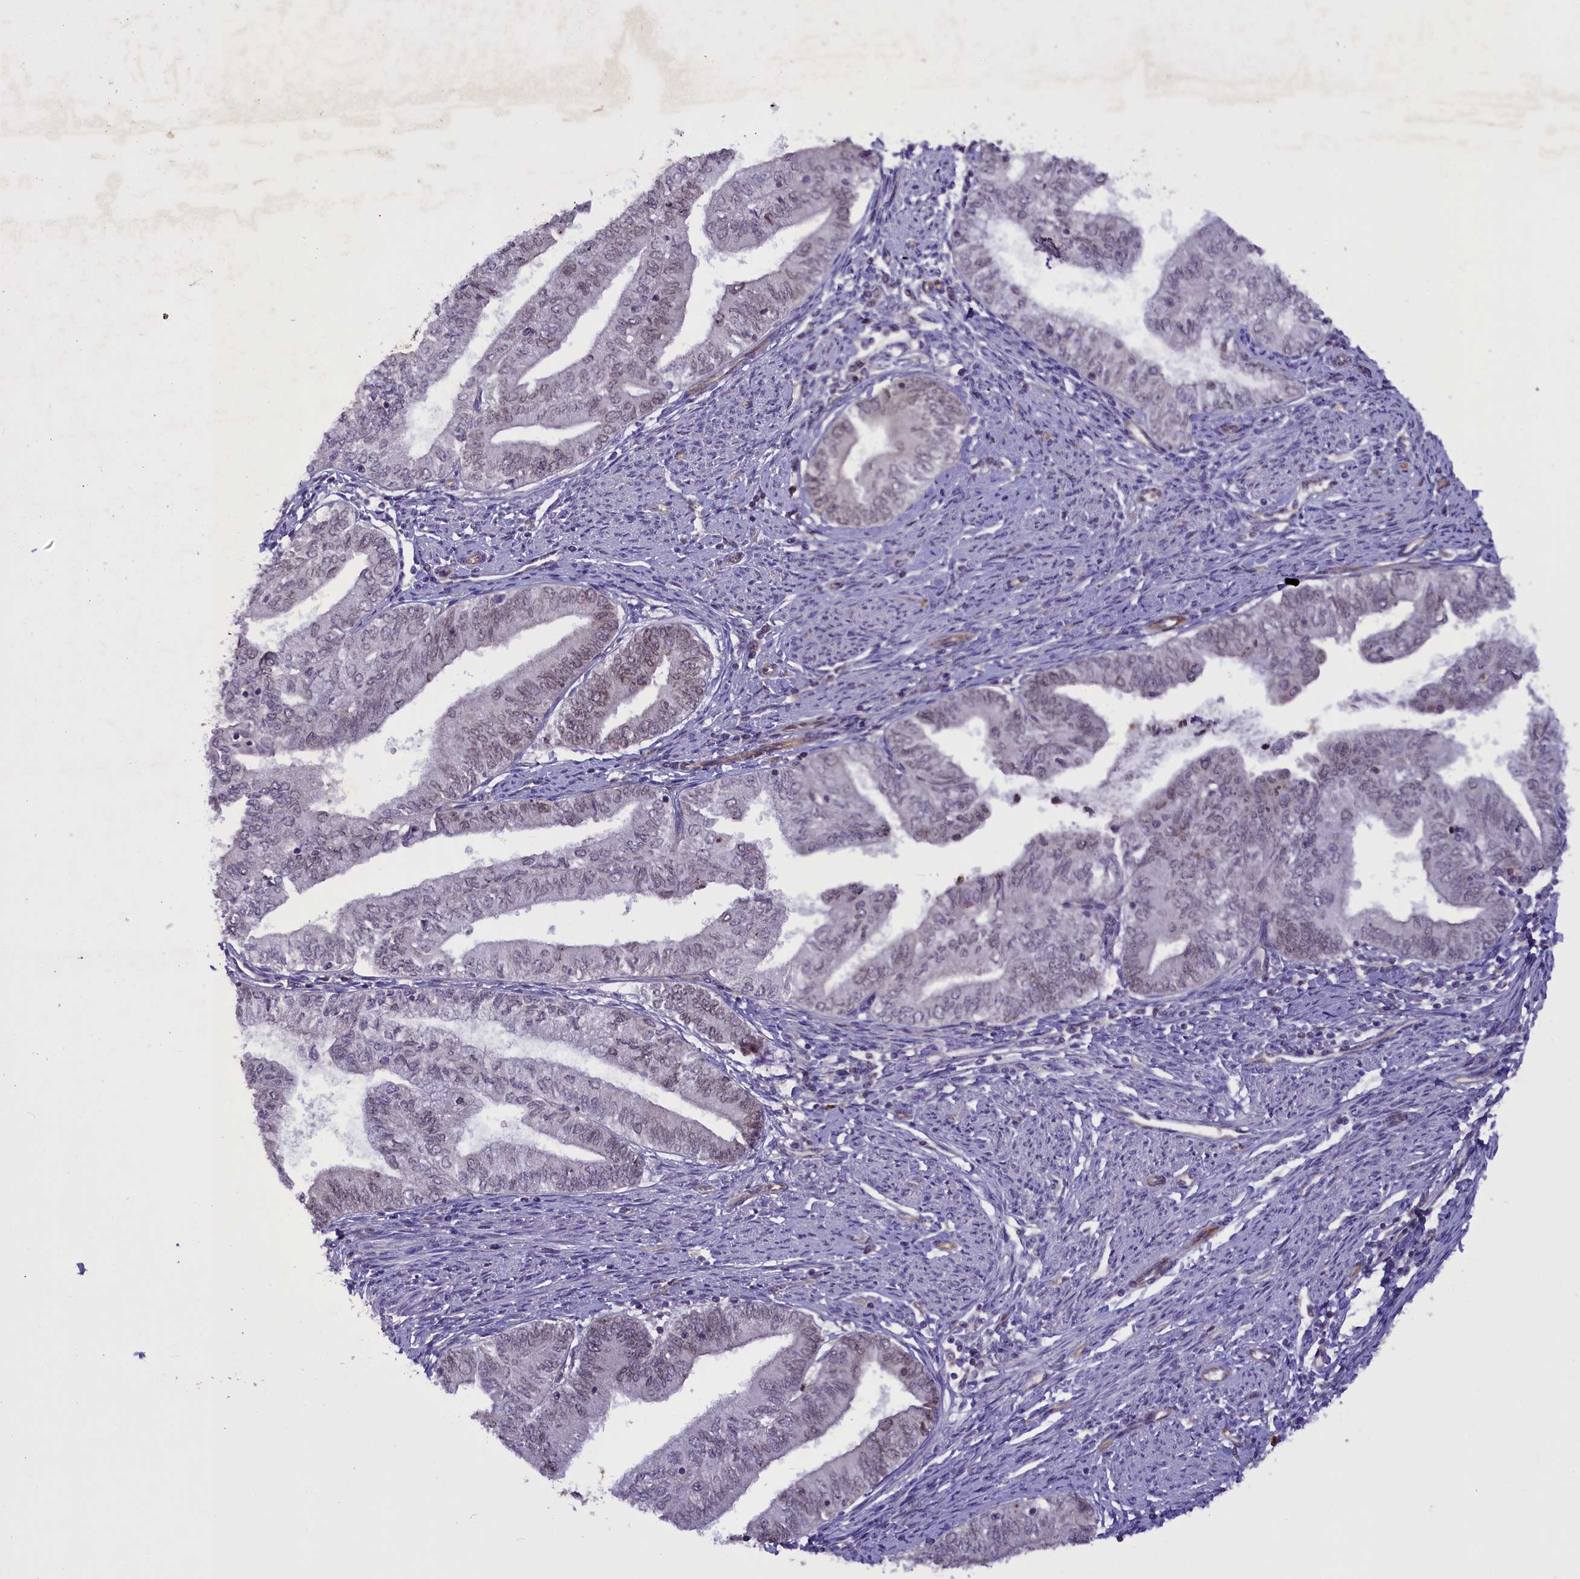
{"staining": {"intensity": "weak", "quantity": "25%-75%", "location": "nuclear"}, "tissue": "endometrial cancer", "cell_type": "Tumor cells", "image_type": "cancer", "snomed": [{"axis": "morphology", "description": "Adenocarcinoma, NOS"}, {"axis": "topography", "description": "Endometrium"}], "caption": "Endometrial adenocarcinoma stained with immunohistochemistry (IHC) shows weak nuclear positivity in about 25%-75% of tumor cells. The staining is performed using DAB (3,3'-diaminobenzidine) brown chromogen to label protein expression. The nuclei are counter-stained blue using hematoxylin.", "gene": "CCDC125", "patient": {"sex": "female", "age": 66}}